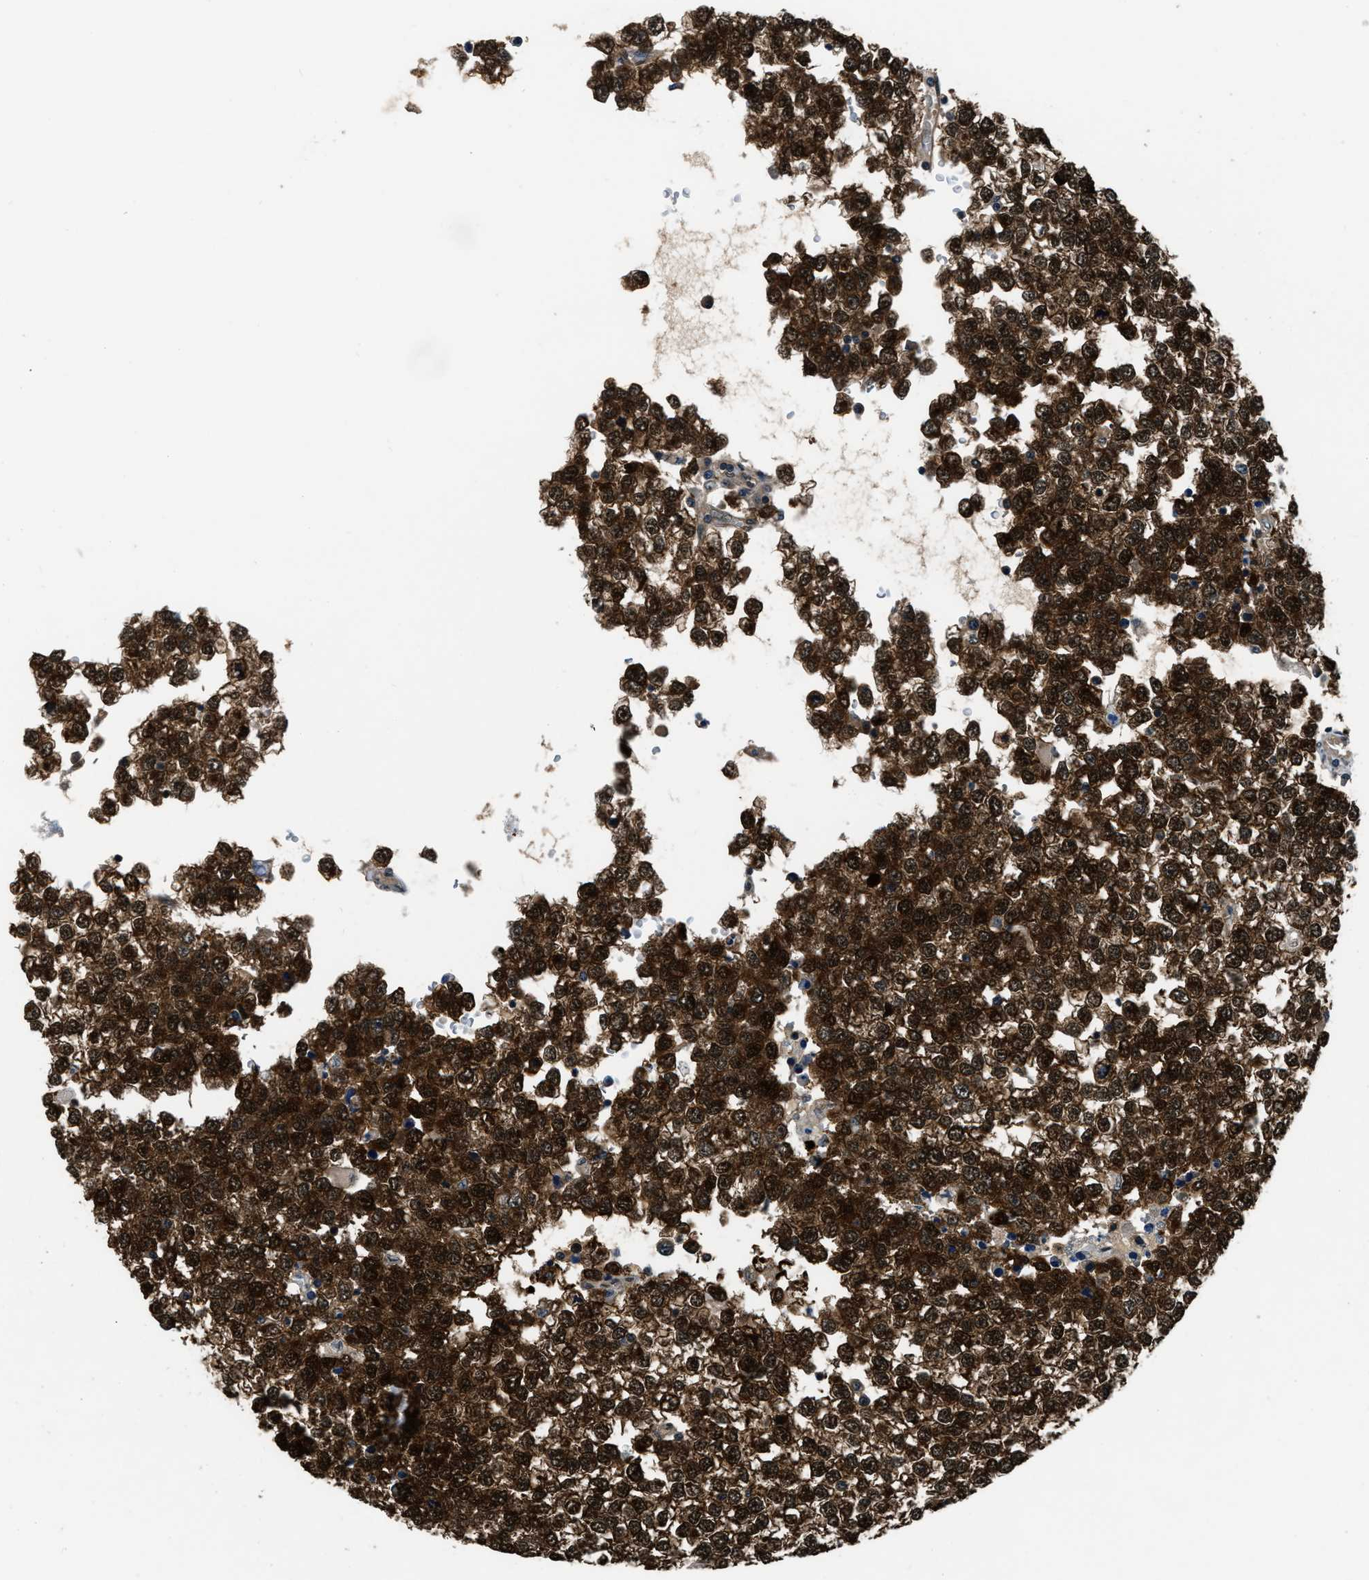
{"staining": {"intensity": "strong", "quantity": ">75%", "location": "cytoplasmic/membranous,nuclear"}, "tissue": "testis cancer", "cell_type": "Tumor cells", "image_type": "cancer", "snomed": [{"axis": "morphology", "description": "Seminoma, NOS"}, {"axis": "topography", "description": "Testis"}], "caption": "Immunohistochemical staining of human testis cancer (seminoma) exhibits high levels of strong cytoplasmic/membranous and nuclear staining in approximately >75% of tumor cells.", "gene": "NUDCD3", "patient": {"sex": "male", "age": 65}}